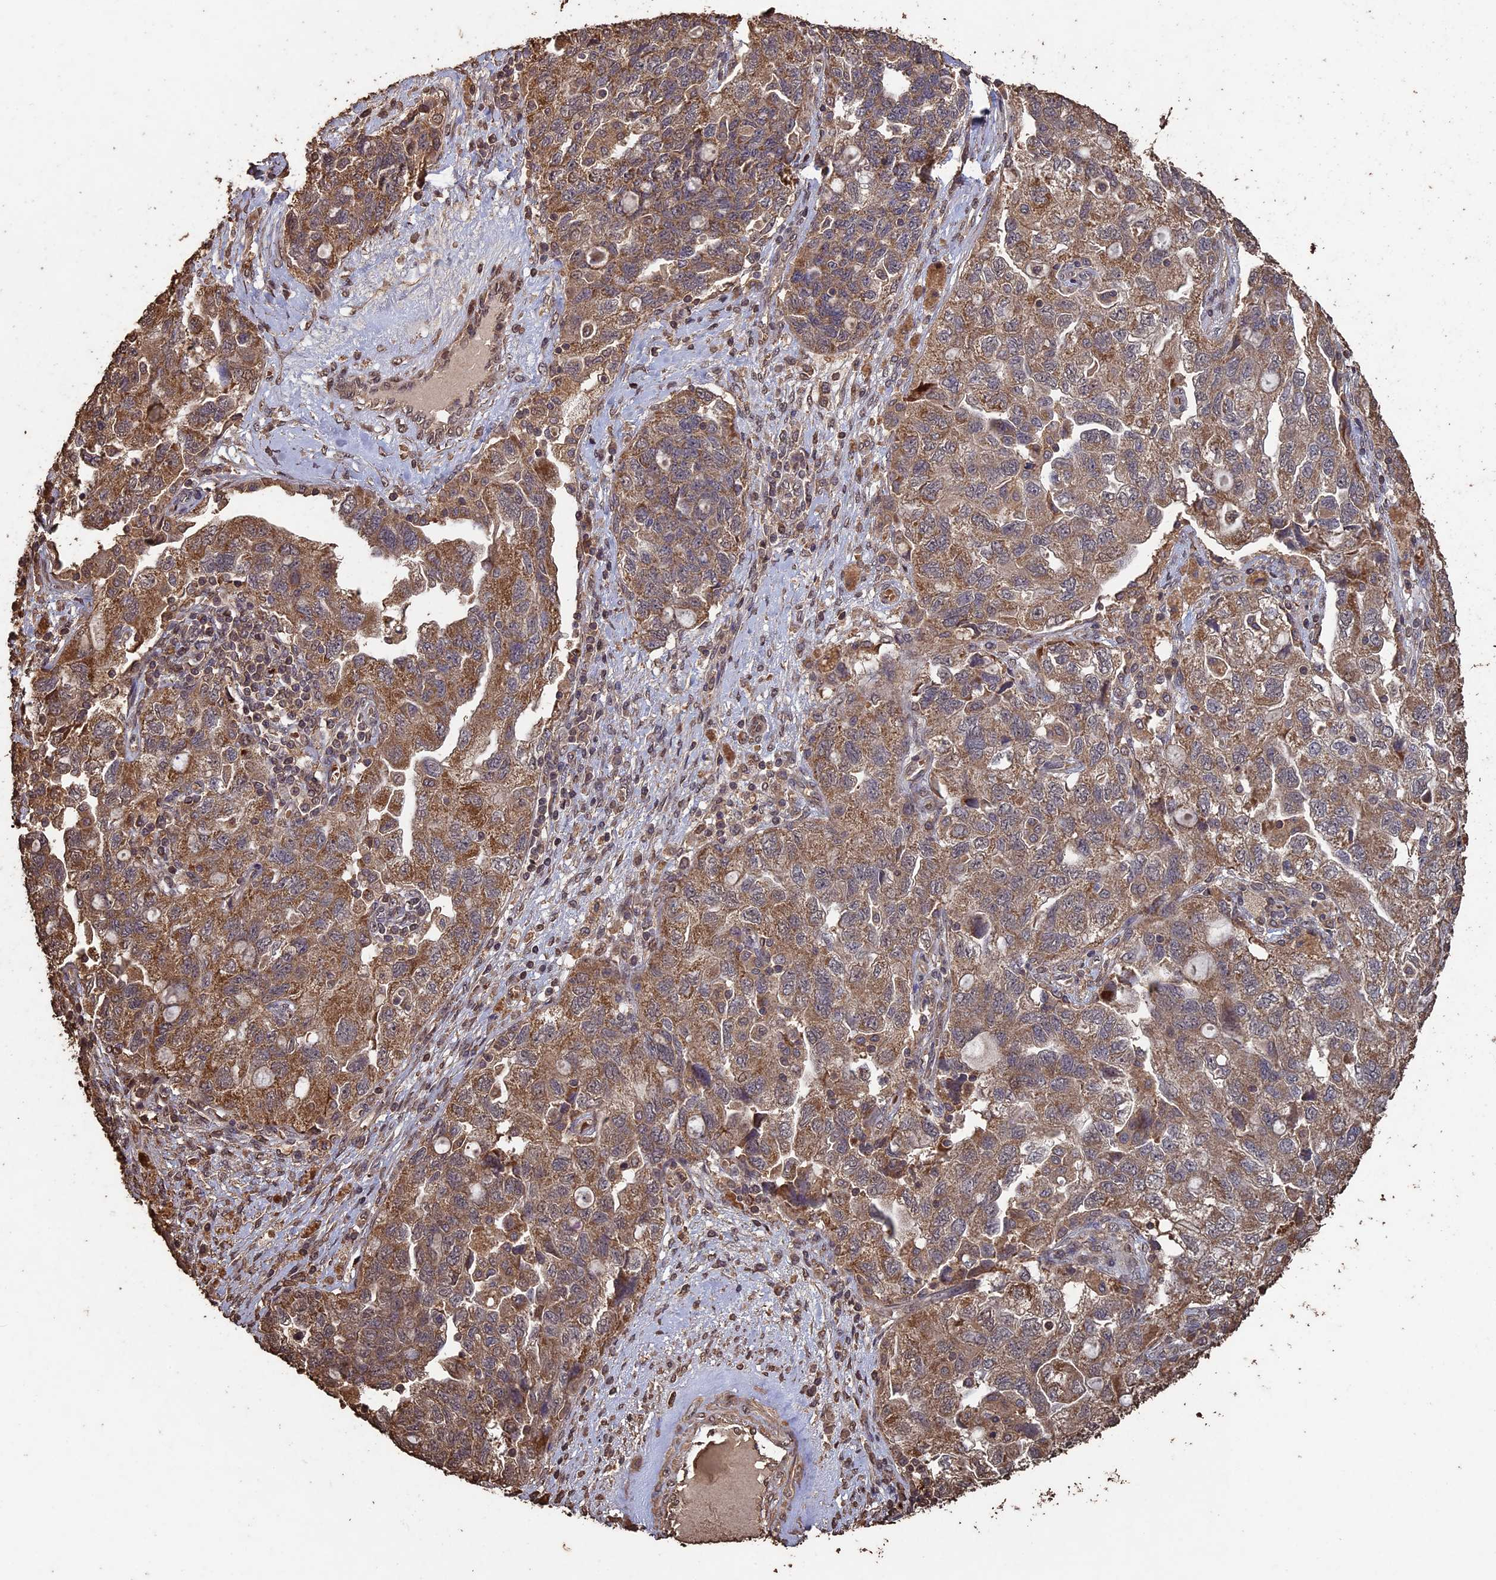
{"staining": {"intensity": "moderate", "quantity": ">75%", "location": "cytoplasmic/membranous"}, "tissue": "ovarian cancer", "cell_type": "Tumor cells", "image_type": "cancer", "snomed": [{"axis": "morphology", "description": "Carcinoma, NOS"}, {"axis": "morphology", "description": "Cystadenocarcinoma, serous, NOS"}, {"axis": "topography", "description": "Ovary"}], "caption": "This micrograph reveals immunohistochemistry staining of ovarian cancer, with medium moderate cytoplasmic/membranous expression in about >75% of tumor cells.", "gene": "HUNK", "patient": {"sex": "female", "age": 69}}